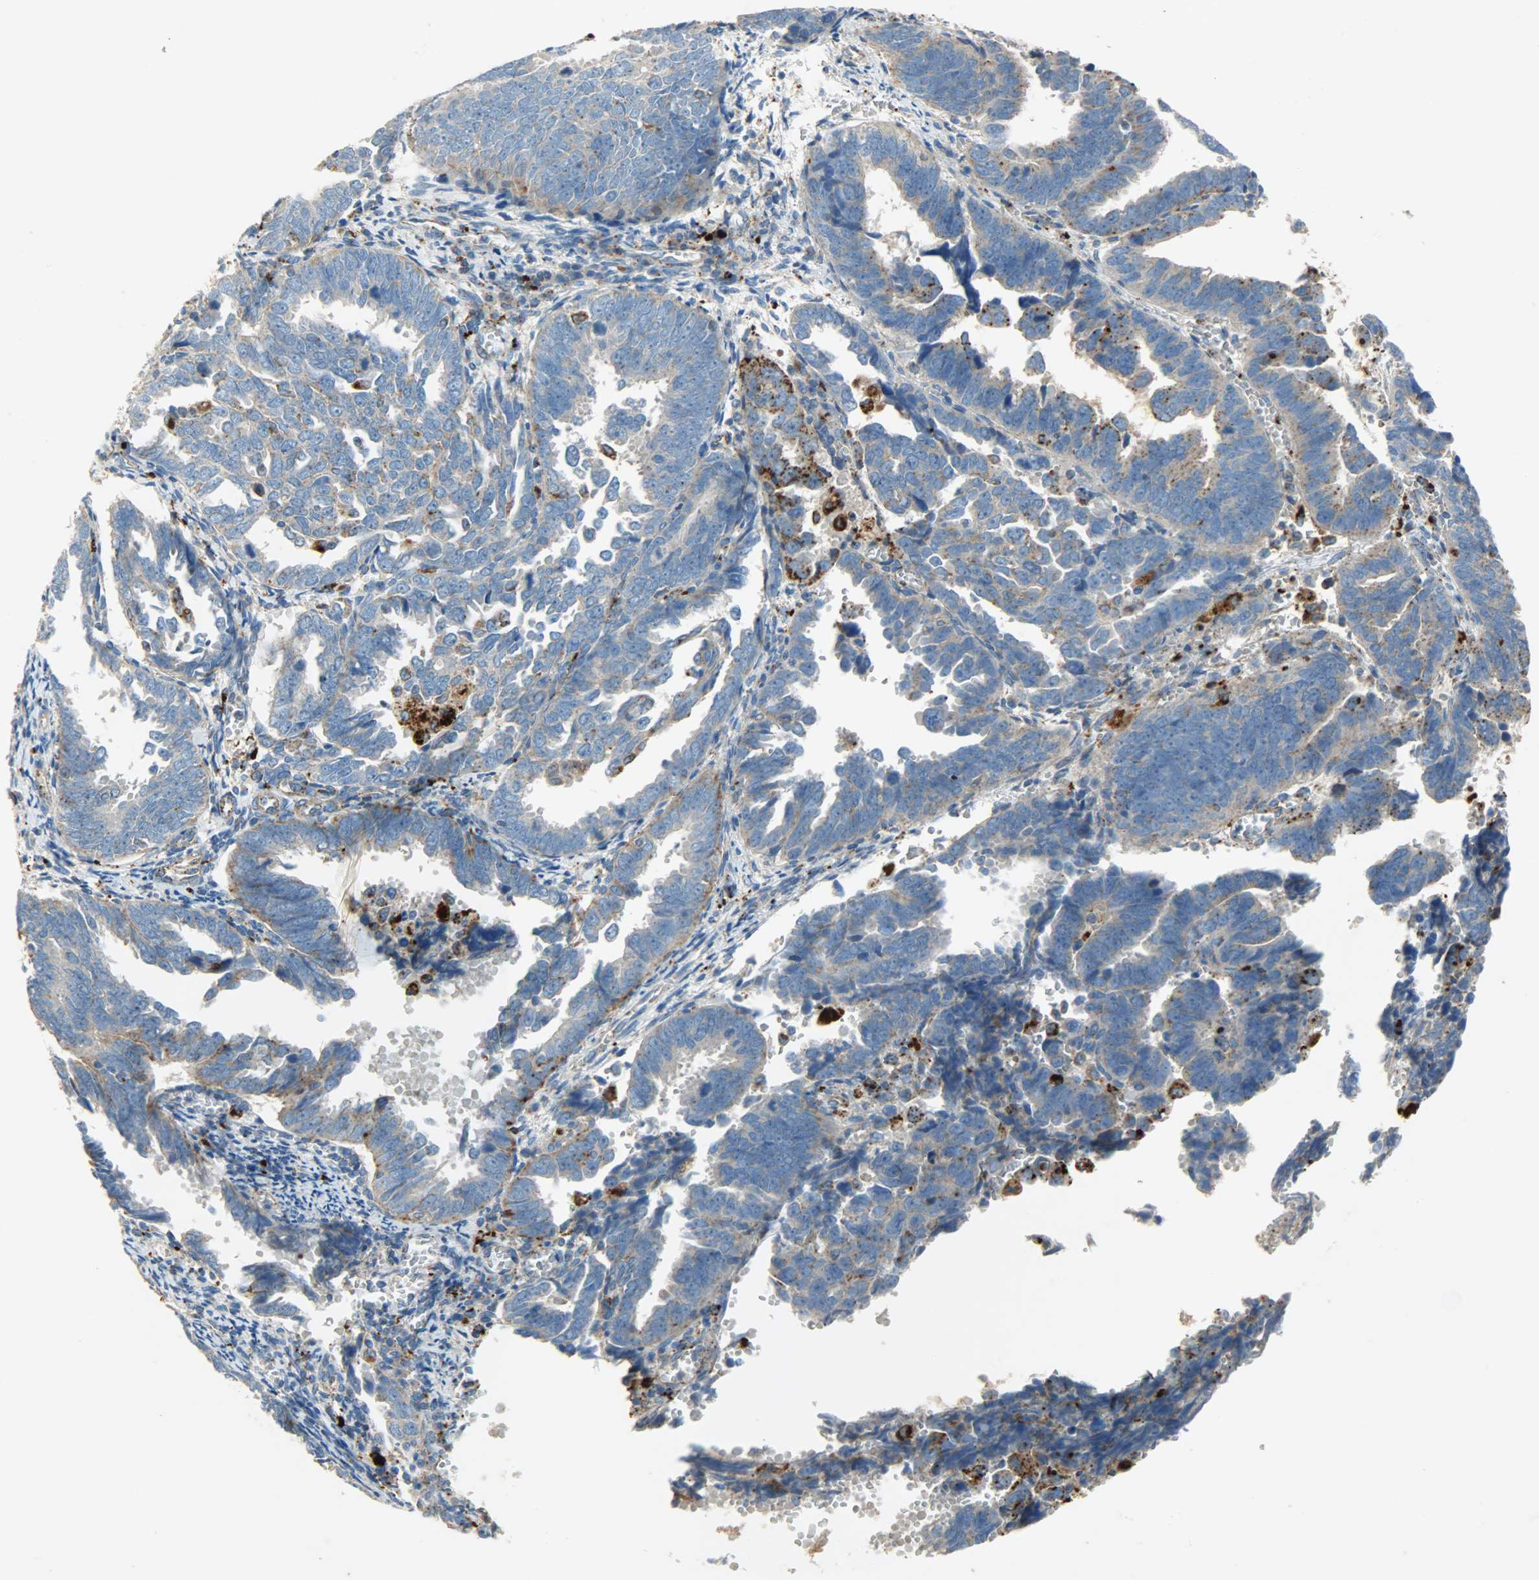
{"staining": {"intensity": "weak", "quantity": ">75%", "location": "cytoplasmic/membranous"}, "tissue": "endometrial cancer", "cell_type": "Tumor cells", "image_type": "cancer", "snomed": [{"axis": "morphology", "description": "Adenocarcinoma, NOS"}, {"axis": "topography", "description": "Endometrium"}], "caption": "Immunohistochemical staining of endometrial adenocarcinoma displays low levels of weak cytoplasmic/membranous positivity in about >75% of tumor cells.", "gene": "ASAH1", "patient": {"sex": "female", "age": 75}}